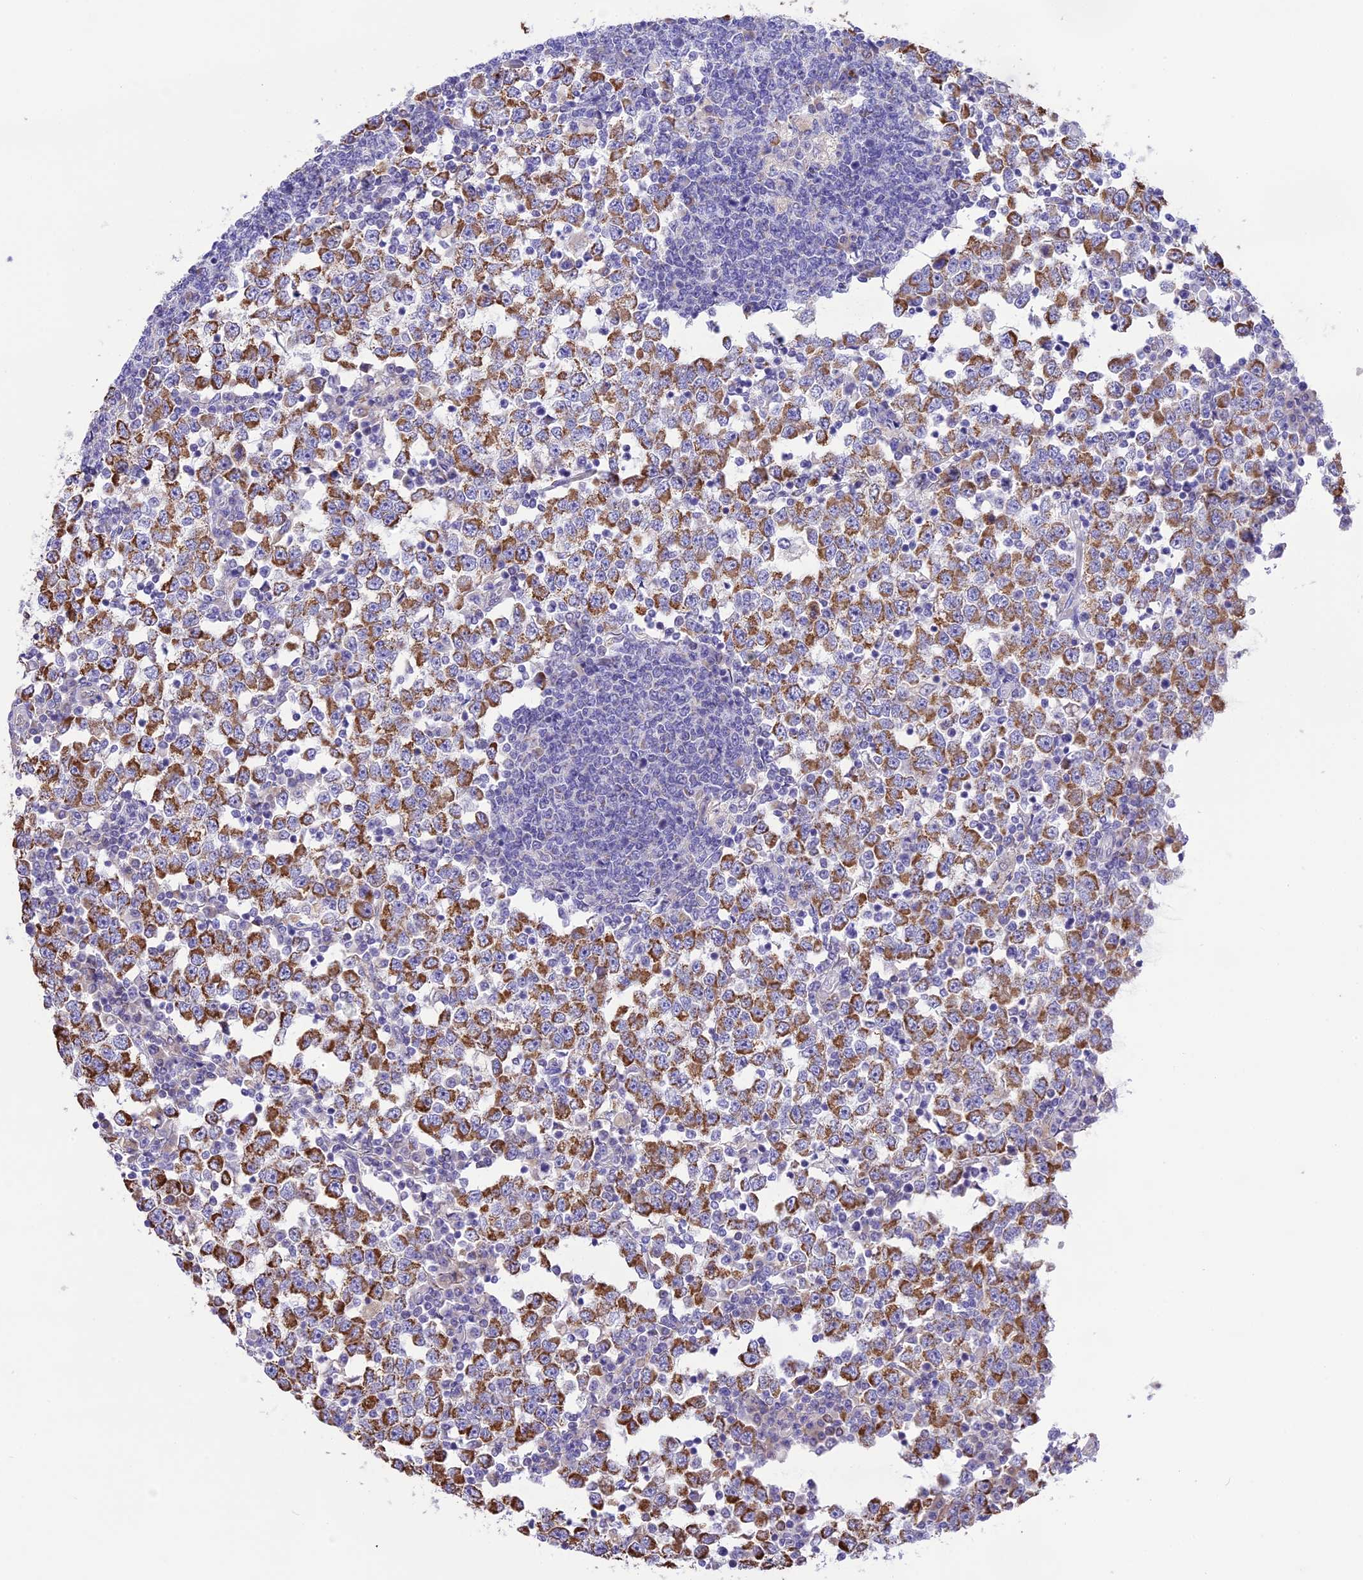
{"staining": {"intensity": "moderate", "quantity": ">75%", "location": "cytoplasmic/membranous"}, "tissue": "testis cancer", "cell_type": "Tumor cells", "image_type": "cancer", "snomed": [{"axis": "morphology", "description": "Seminoma, NOS"}, {"axis": "topography", "description": "Testis"}], "caption": "This histopathology image shows immunohistochemistry (IHC) staining of testis cancer (seminoma), with medium moderate cytoplasmic/membranous staining in about >75% of tumor cells.", "gene": "DOC2B", "patient": {"sex": "male", "age": 65}}